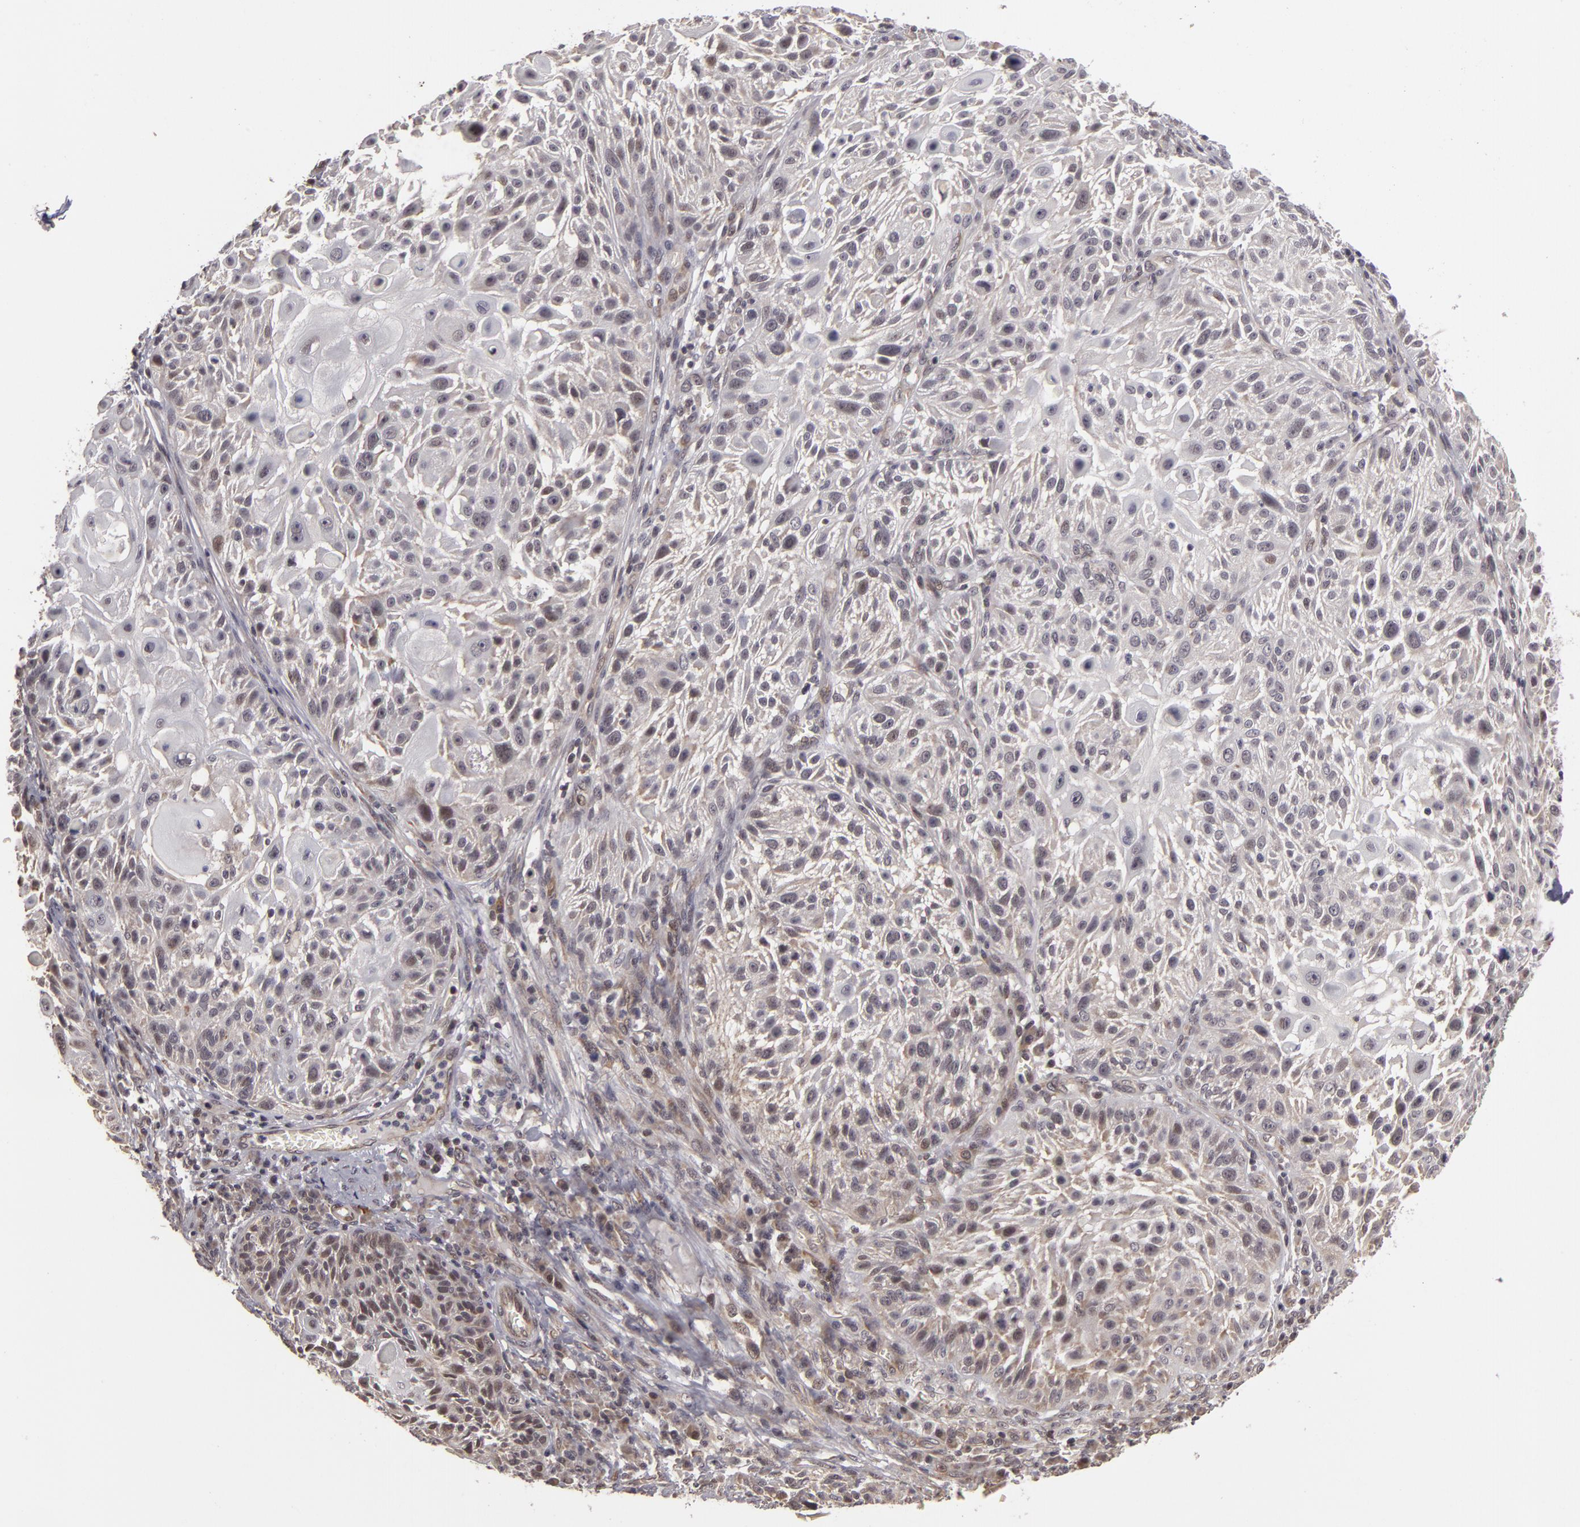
{"staining": {"intensity": "weak", "quantity": "25%-75%", "location": "nuclear"}, "tissue": "skin cancer", "cell_type": "Tumor cells", "image_type": "cancer", "snomed": [{"axis": "morphology", "description": "Squamous cell carcinoma, NOS"}, {"axis": "topography", "description": "Skin"}], "caption": "The histopathology image demonstrates a brown stain indicating the presence of a protein in the nuclear of tumor cells in skin squamous cell carcinoma.", "gene": "ZNF133", "patient": {"sex": "female", "age": 89}}